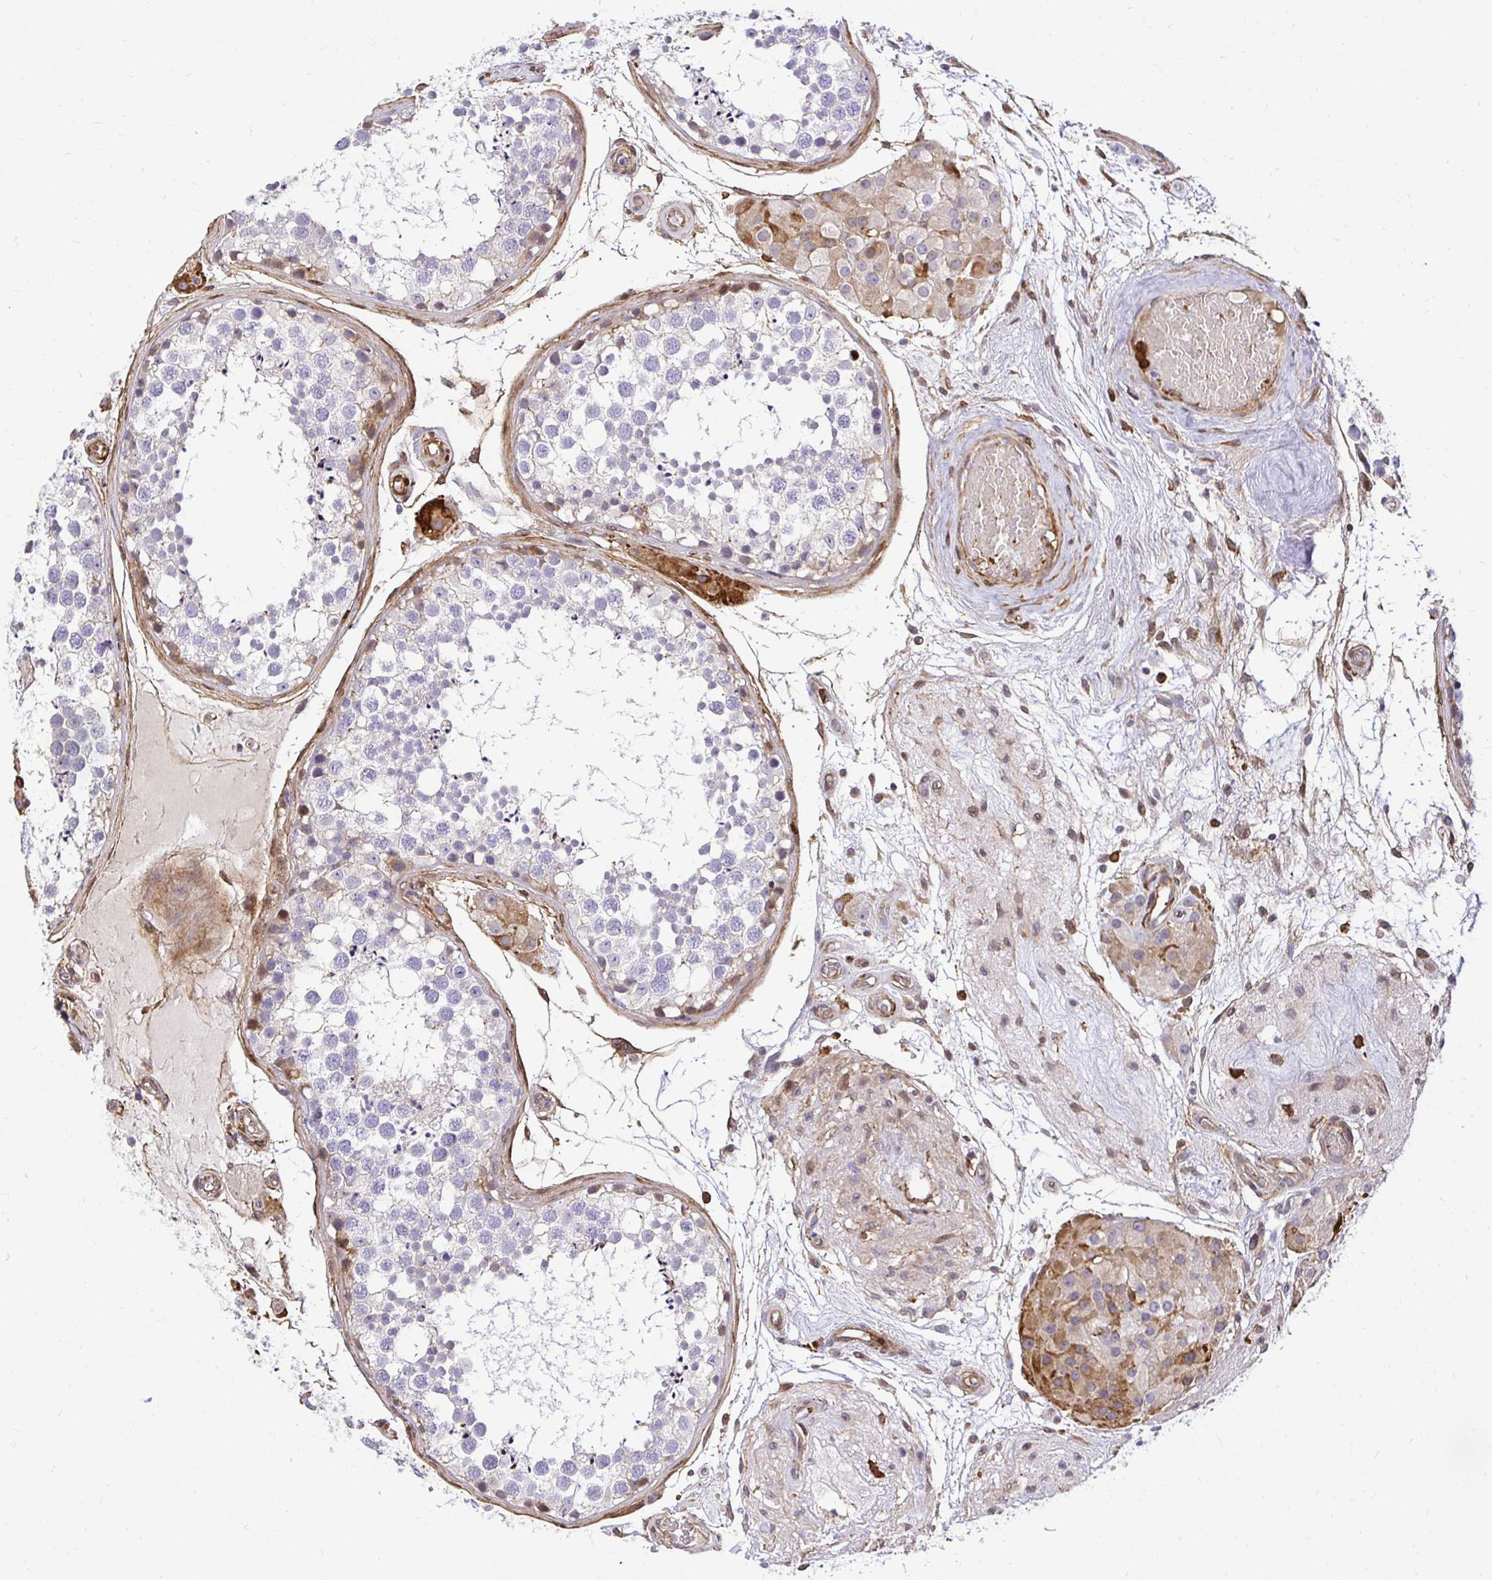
{"staining": {"intensity": "negative", "quantity": "none", "location": "none"}, "tissue": "testis", "cell_type": "Cells in seminiferous ducts", "image_type": "normal", "snomed": [{"axis": "morphology", "description": "Normal tissue, NOS"}, {"axis": "morphology", "description": "Seminoma, NOS"}, {"axis": "topography", "description": "Testis"}], "caption": "Immunohistochemistry histopathology image of unremarkable testis stained for a protein (brown), which demonstrates no positivity in cells in seminiferous ducts. Brightfield microscopy of immunohistochemistry (IHC) stained with DAB (brown) and hematoxylin (blue), captured at high magnification.", "gene": "GSN", "patient": {"sex": "male", "age": 65}}